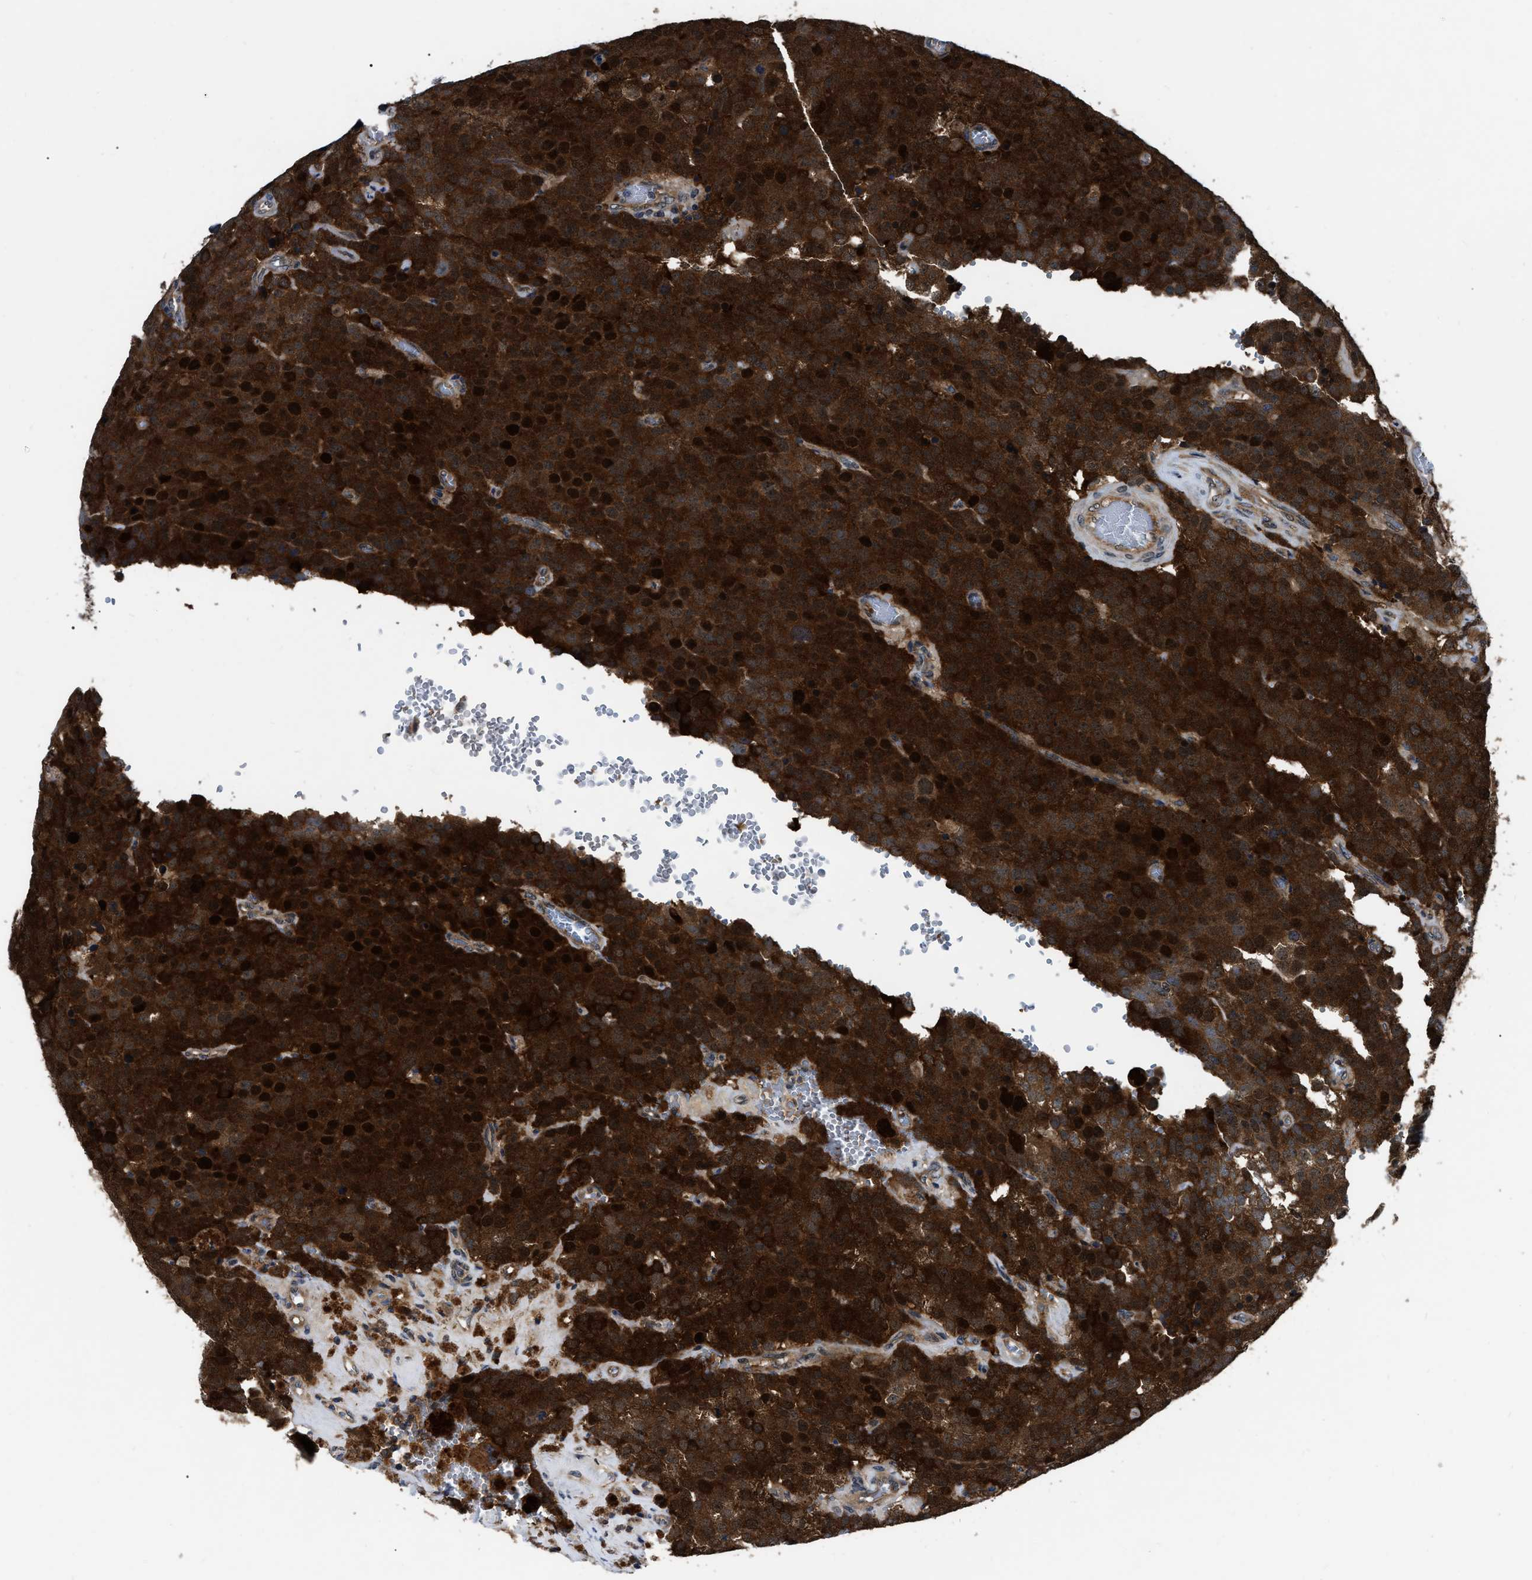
{"staining": {"intensity": "strong", "quantity": ">75%", "location": "cytoplasmic/membranous,nuclear"}, "tissue": "testis cancer", "cell_type": "Tumor cells", "image_type": "cancer", "snomed": [{"axis": "morphology", "description": "Normal tissue, NOS"}, {"axis": "morphology", "description": "Seminoma, NOS"}, {"axis": "topography", "description": "Testis"}], "caption": "Strong cytoplasmic/membranous and nuclear protein positivity is present in approximately >75% of tumor cells in testis cancer (seminoma). The protein is stained brown, and the nuclei are stained in blue (DAB (3,3'-diaminobenzidine) IHC with brightfield microscopy, high magnification).", "gene": "GET4", "patient": {"sex": "male", "age": 71}}